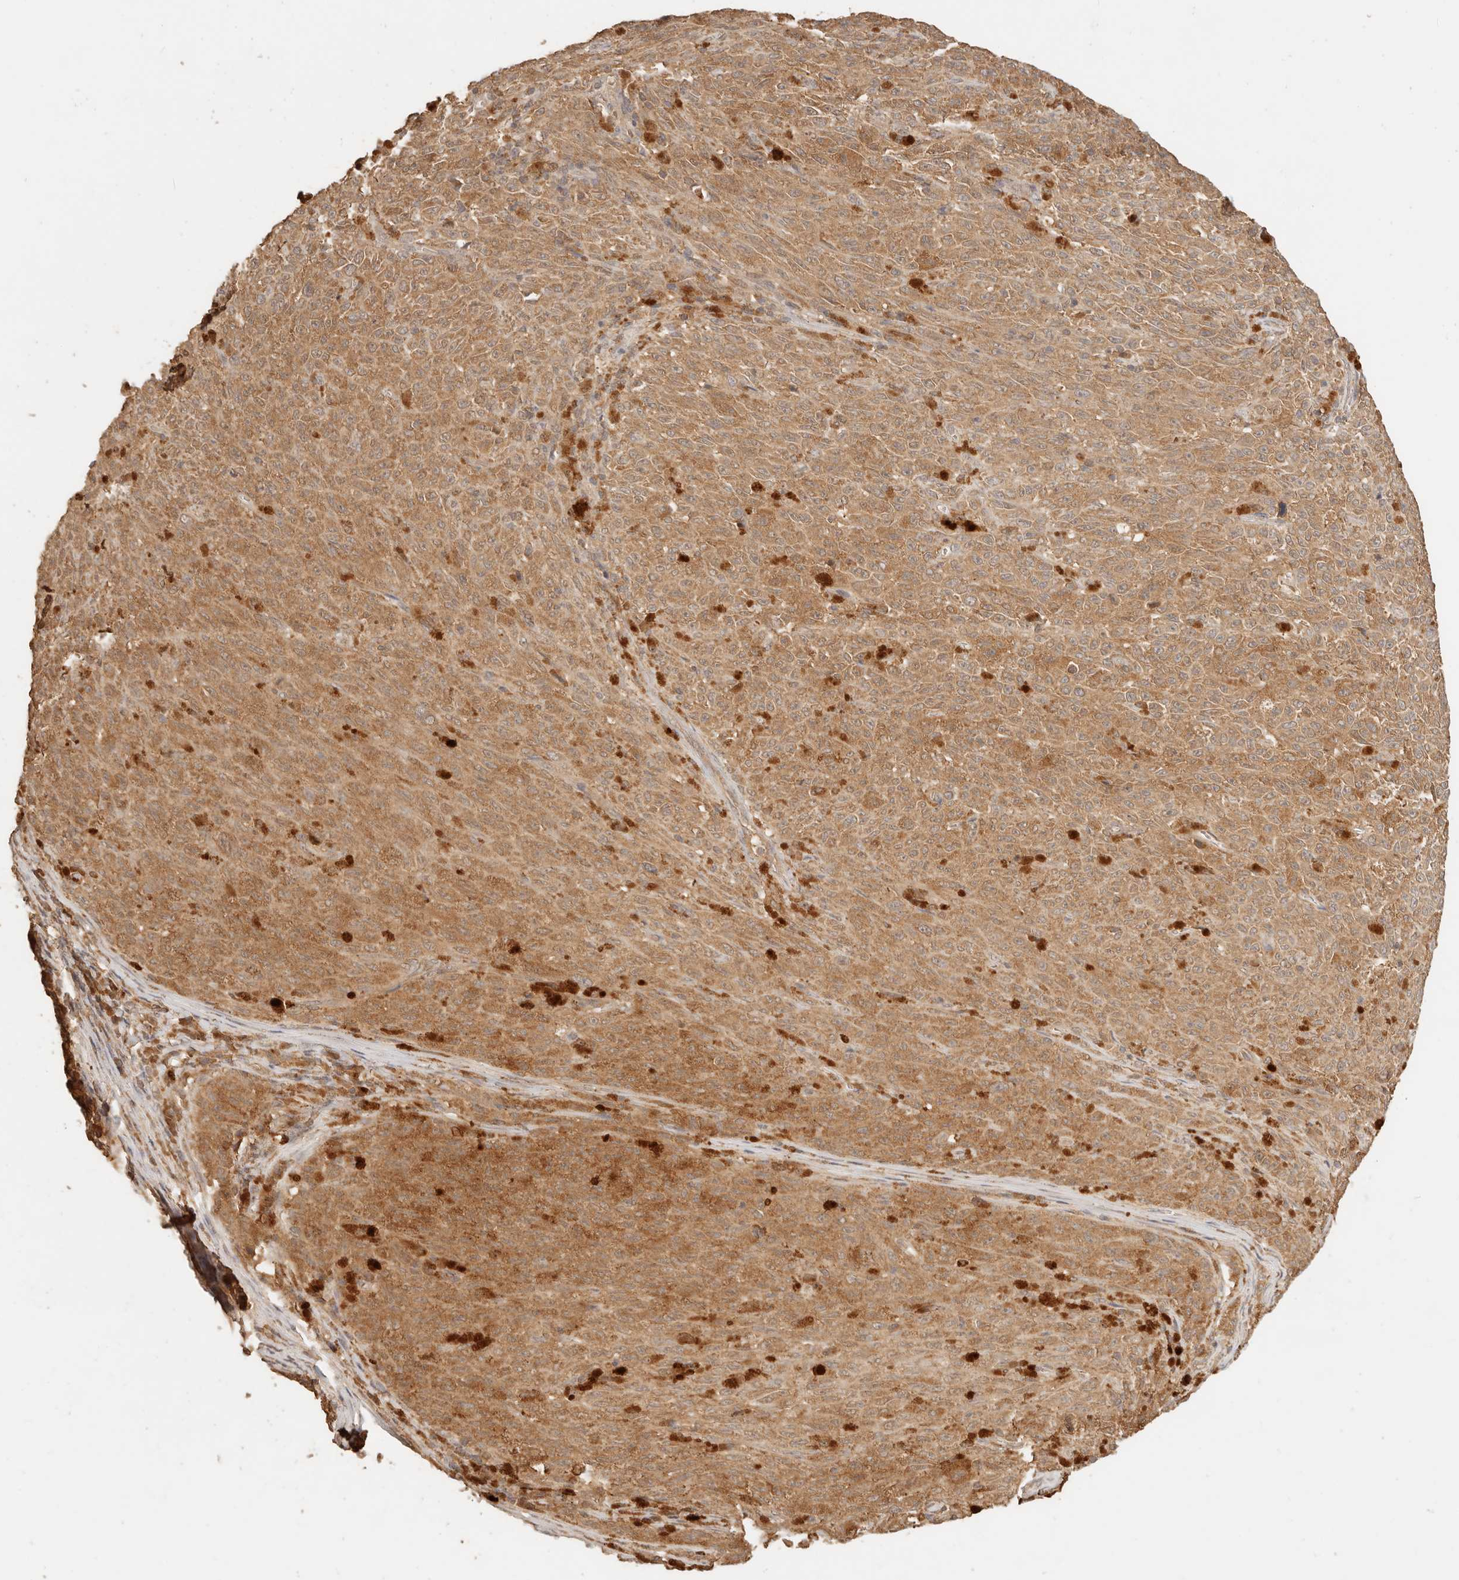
{"staining": {"intensity": "moderate", "quantity": ">75%", "location": "cytoplasmic/membranous"}, "tissue": "melanoma", "cell_type": "Tumor cells", "image_type": "cancer", "snomed": [{"axis": "morphology", "description": "Malignant melanoma, NOS"}, {"axis": "topography", "description": "Skin"}], "caption": "Malignant melanoma was stained to show a protein in brown. There is medium levels of moderate cytoplasmic/membranous staining in approximately >75% of tumor cells.", "gene": "INTS11", "patient": {"sex": "female", "age": 82}}